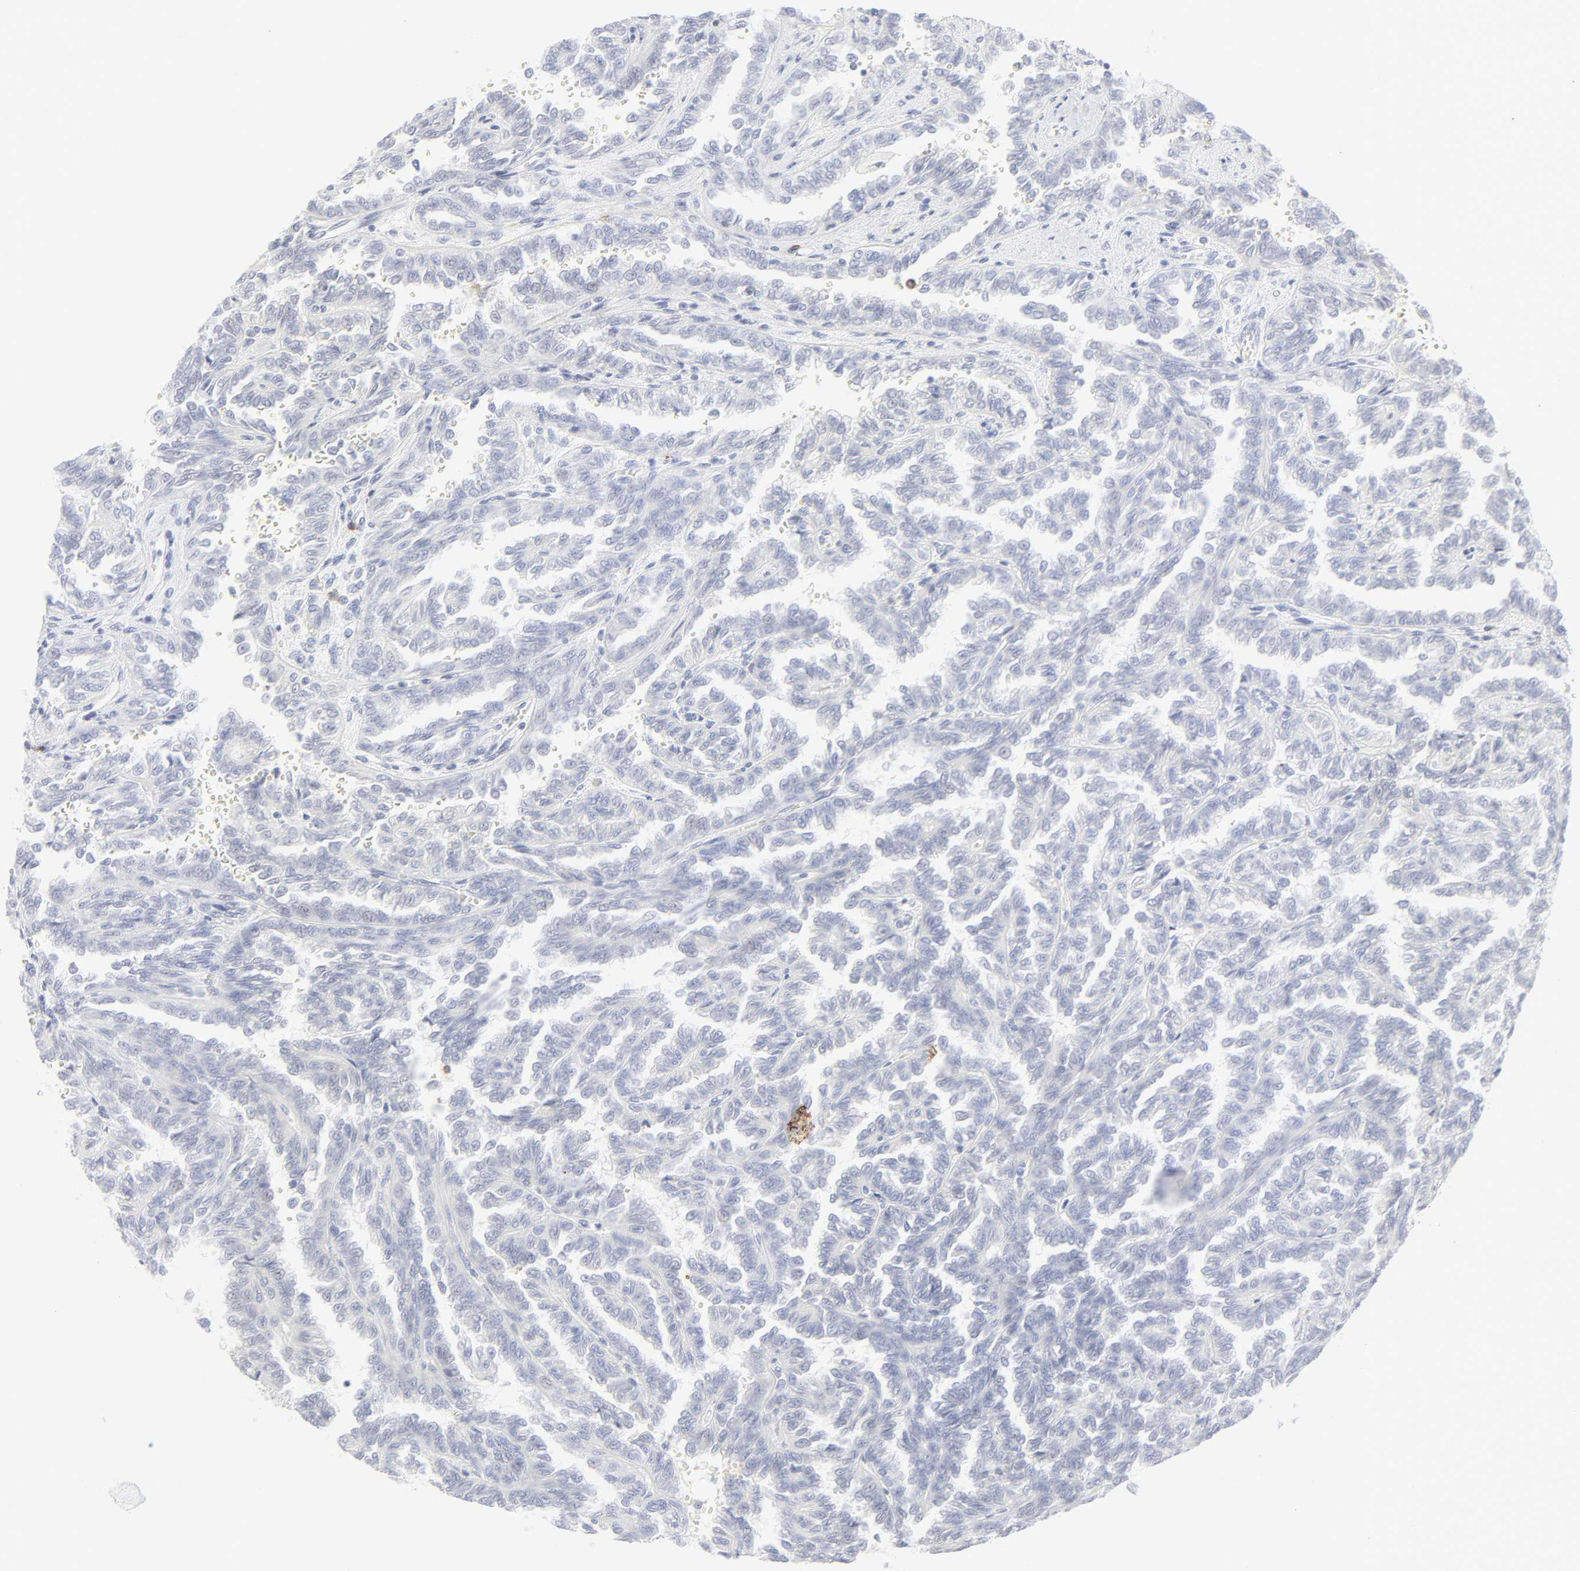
{"staining": {"intensity": "negative", "quantity": "none", "location": "none"}, "tissue": "renal cancer", "cell_type": "Tumor cells", "image_type": "cancer", "snomed": [{"axis": "morphology", "description": "Inflammation, NOS"}, {"axis": "morphology", "description": "Adenocarcinoma, NOS"}, {"axis": "topography", "description": "Kidney"}], "caption": "The photomicrograph displays no significant expression in tumor cells of renal cancer (adenocarcinoma). (Immunohistochemistry (ihc), brightfield microscopy, high magnification).", "gene": "CCR7", "patient": {"sex": "male", "age": 68}}